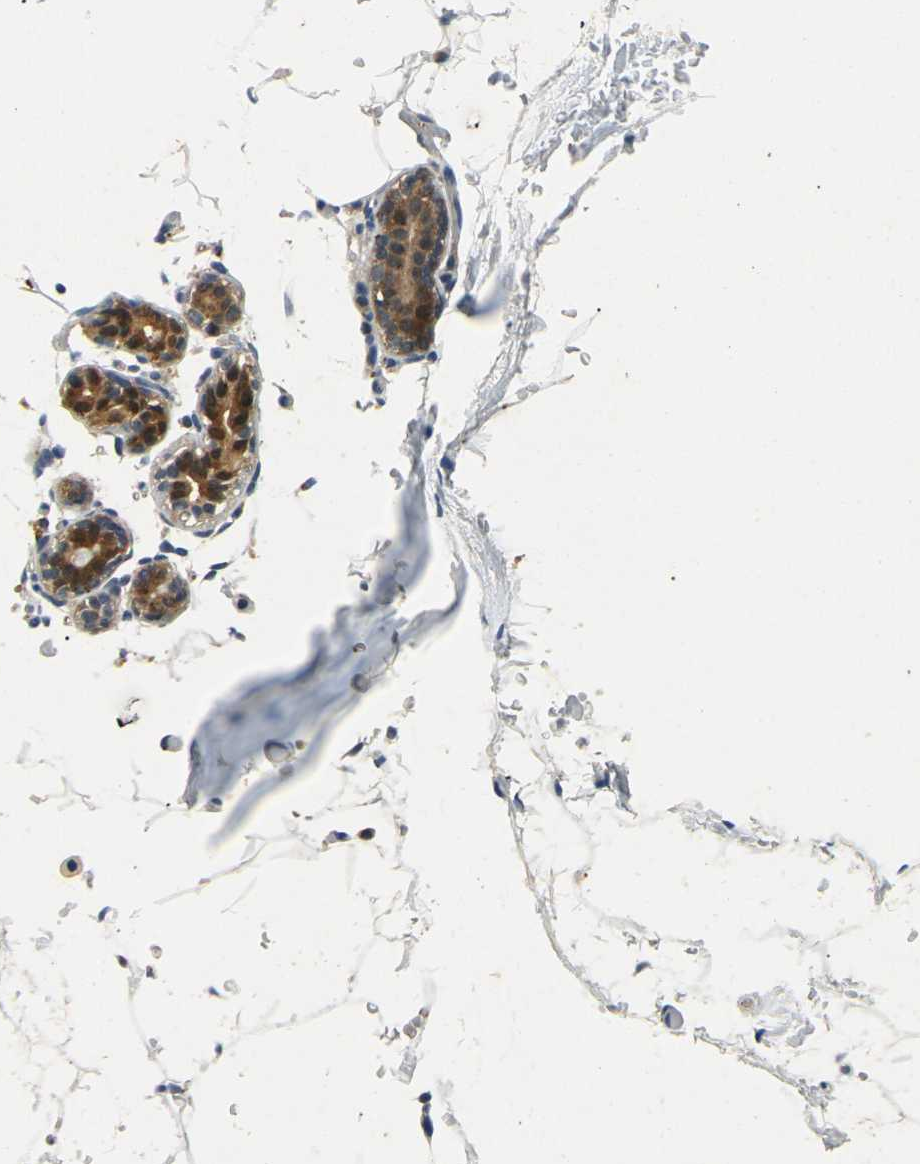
{"staining": {"intensity": "weak", "quantity": "25%-75%", "location": "cytoplasmic/membranous"}, "tissue": "adipose tissue", "cell_type": "Adipocytes", "image_type": "normal", "snomed": [{"axis": "morphology", "description": "Normal tissue, NOS"}, {"axis": "topography", "description": "Breast"}, {"axis": "topography", "description": "Soft tissue"}], "caption": "Adipose tissue stained with IHC reveals weak cytoplasmic/membranous positivity in approximately 25%-75% of adipocytes.", "gene": "PIGL", "patient": {"sex": "female", "age": 75}}